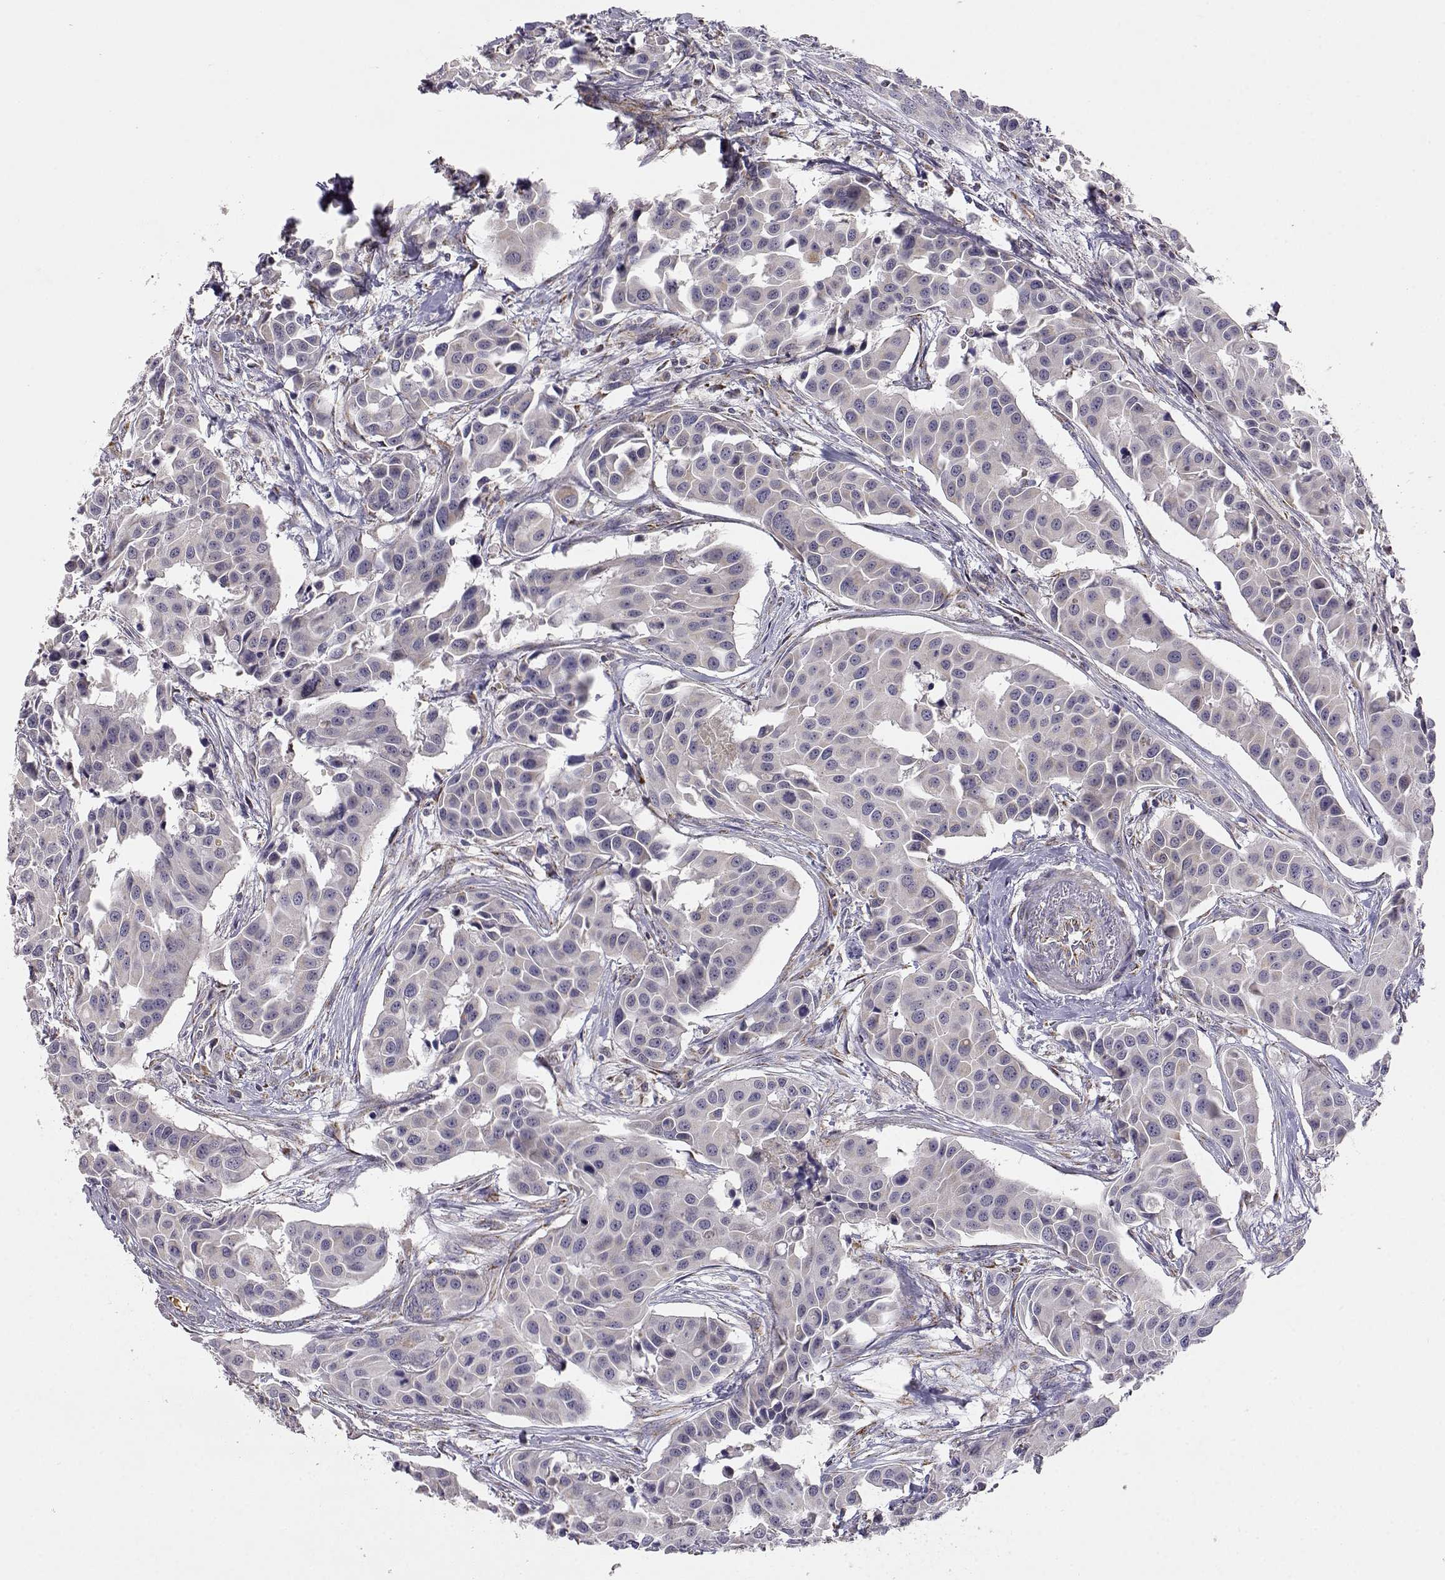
{"staining": {"intensity": "negative", "quantity": "none", "location": "none"}, "tissue": "head and neck cancer", "cell_type": "Tumor cells", "image_type": "cancer", "snomed": [{"axis": "morphology", "description": "Adenocarcinoma, NOS"}, {"axis": "topography", "description": "Head-Neck"}], "caption": "This is an immunohistochemistry histopathology image of human head and neck adenocarcinoma. There is no positivity in tumor cells.", "gene": "EXOG", "patient": {"sex": "male", "age": 76}}